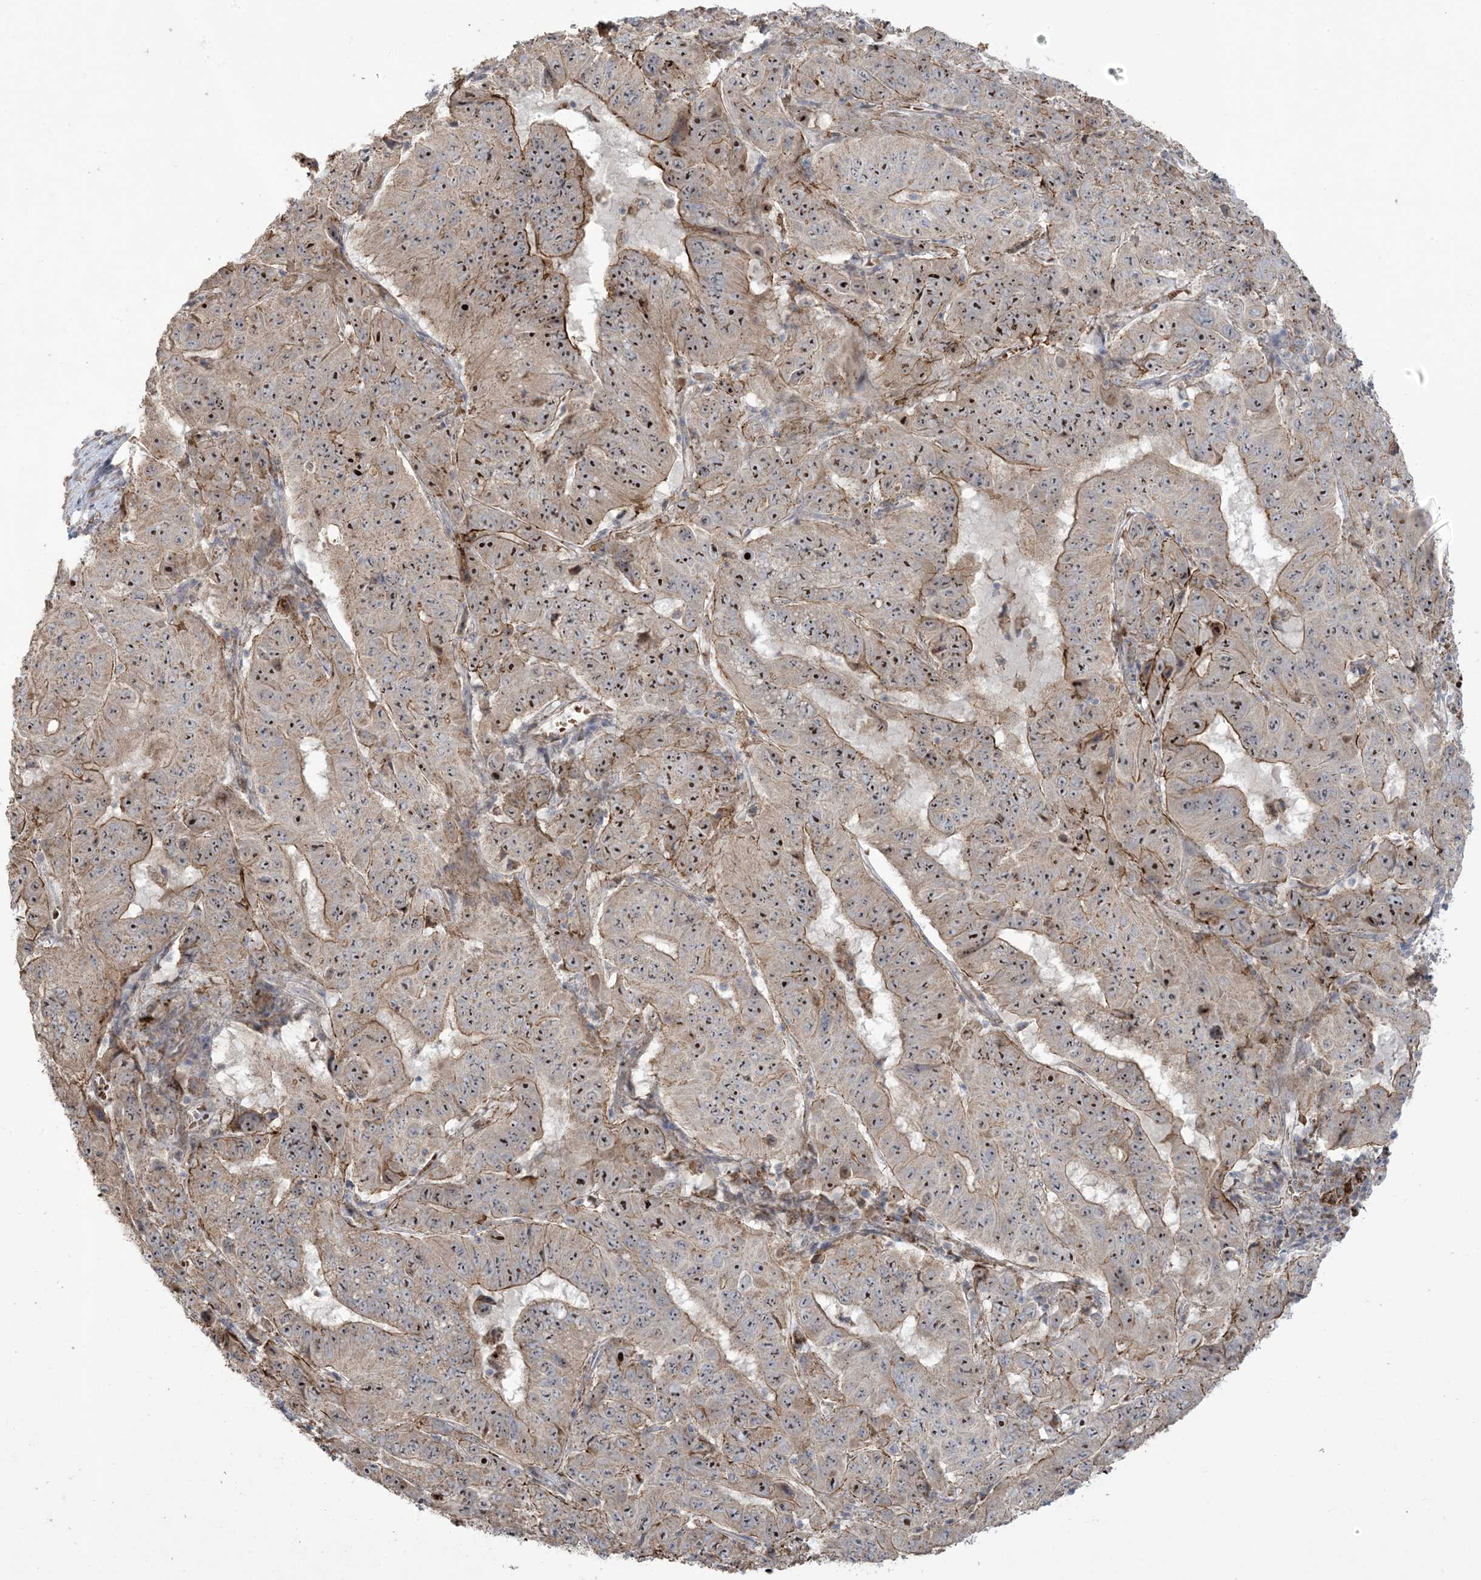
{"staining": {"intensity": "moderate", "quantity": "25%-75%", "location": "cytoplasmic/membranous,nuclear"}, "tissue": "pancreatic cancer", "cell_type": "Tumor cells", "image_type": "cancer", "snomed": [{"axis": "morphology", "description": "Adenocarcinoma, NOS"}, {"axis": "topography", "description": "Pancreas"}], "caption": "A brown stain shows moderate cytoplasmic/membranous and nuclear staining of a protein in human pancreatic cancer (adenocarcinoma) tumor cells.", "gene": "KLHL18", "patient": {"sex": "male", "age": 63}}